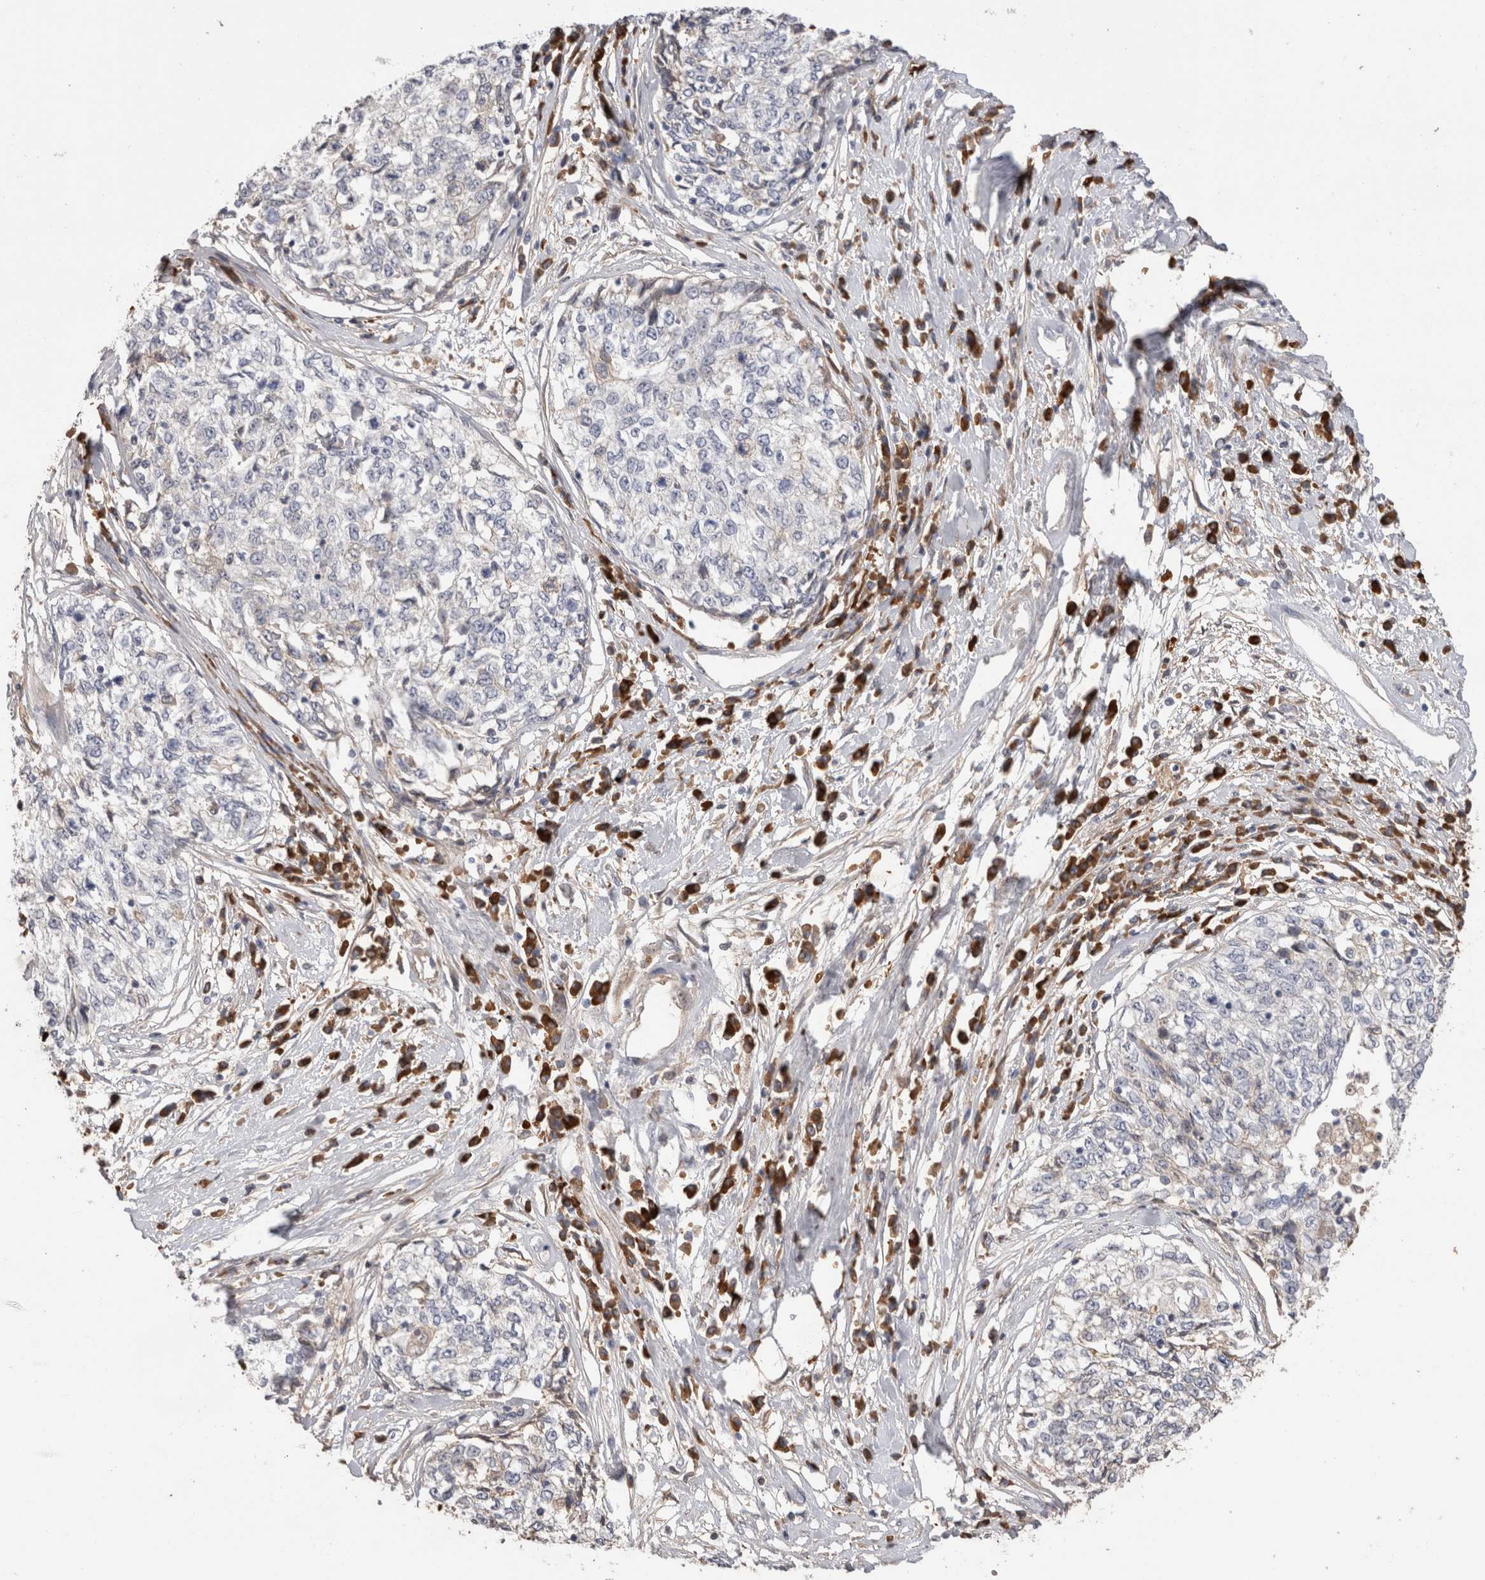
{"staining": {"intensity": "negative", "quantity": "none", "location": "none"}, "tissue": "cervical cancer", "cell_type": "Tumor cells", "image_type": "cancer", "snomed": [{"axis": "morphology", "description": "Squamous cell carcinoma, NOS"}, {"axis": "topography", "description": "Cervix"}], "caption": "A high-resolution image shows immunohistochemistry staining of cervical cancer (squamous cell carcinoma), which demonstrates no significant expression in tumor cells.", "gene": "PPP3CC", "patient": {"sex": "female", "age": 57}}